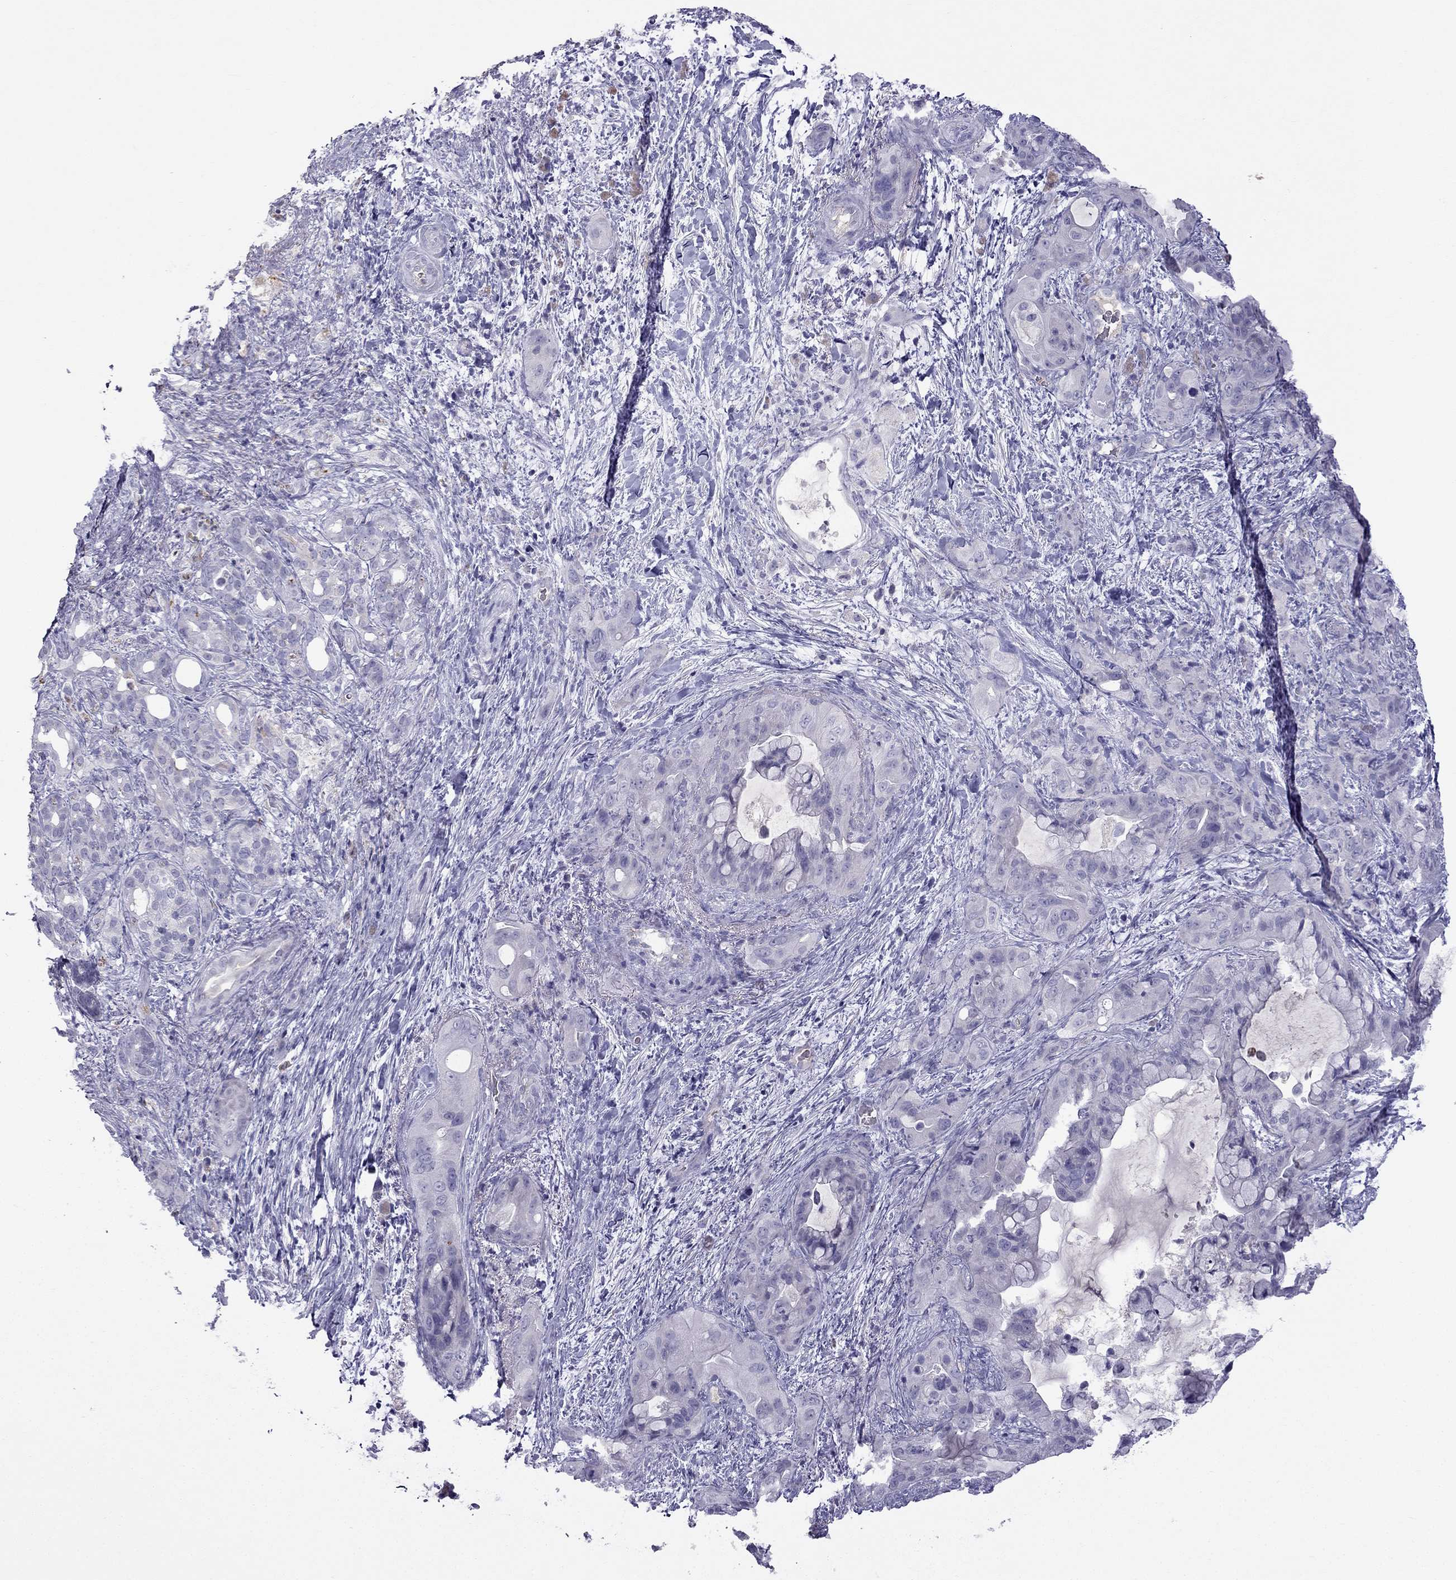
{"staining": {"intensity": "negative", "quantity": "none", "location": "none"}, "tissue": "pancreatic cancer", "cell_type": "Tumor cells", "image_type": "cancer", "snomed": [{"axis": "morphology", "description": "Adenocarcinoma, NOS"}, {"axis": "topography", "description": "Pancreas"}], "caption": "Protein analysis of pancreatic adenocarcinoma reveals no significant staining in tumor cells.", "gene": "STOML3", "patient": {"sex": "male", "age": 71}}